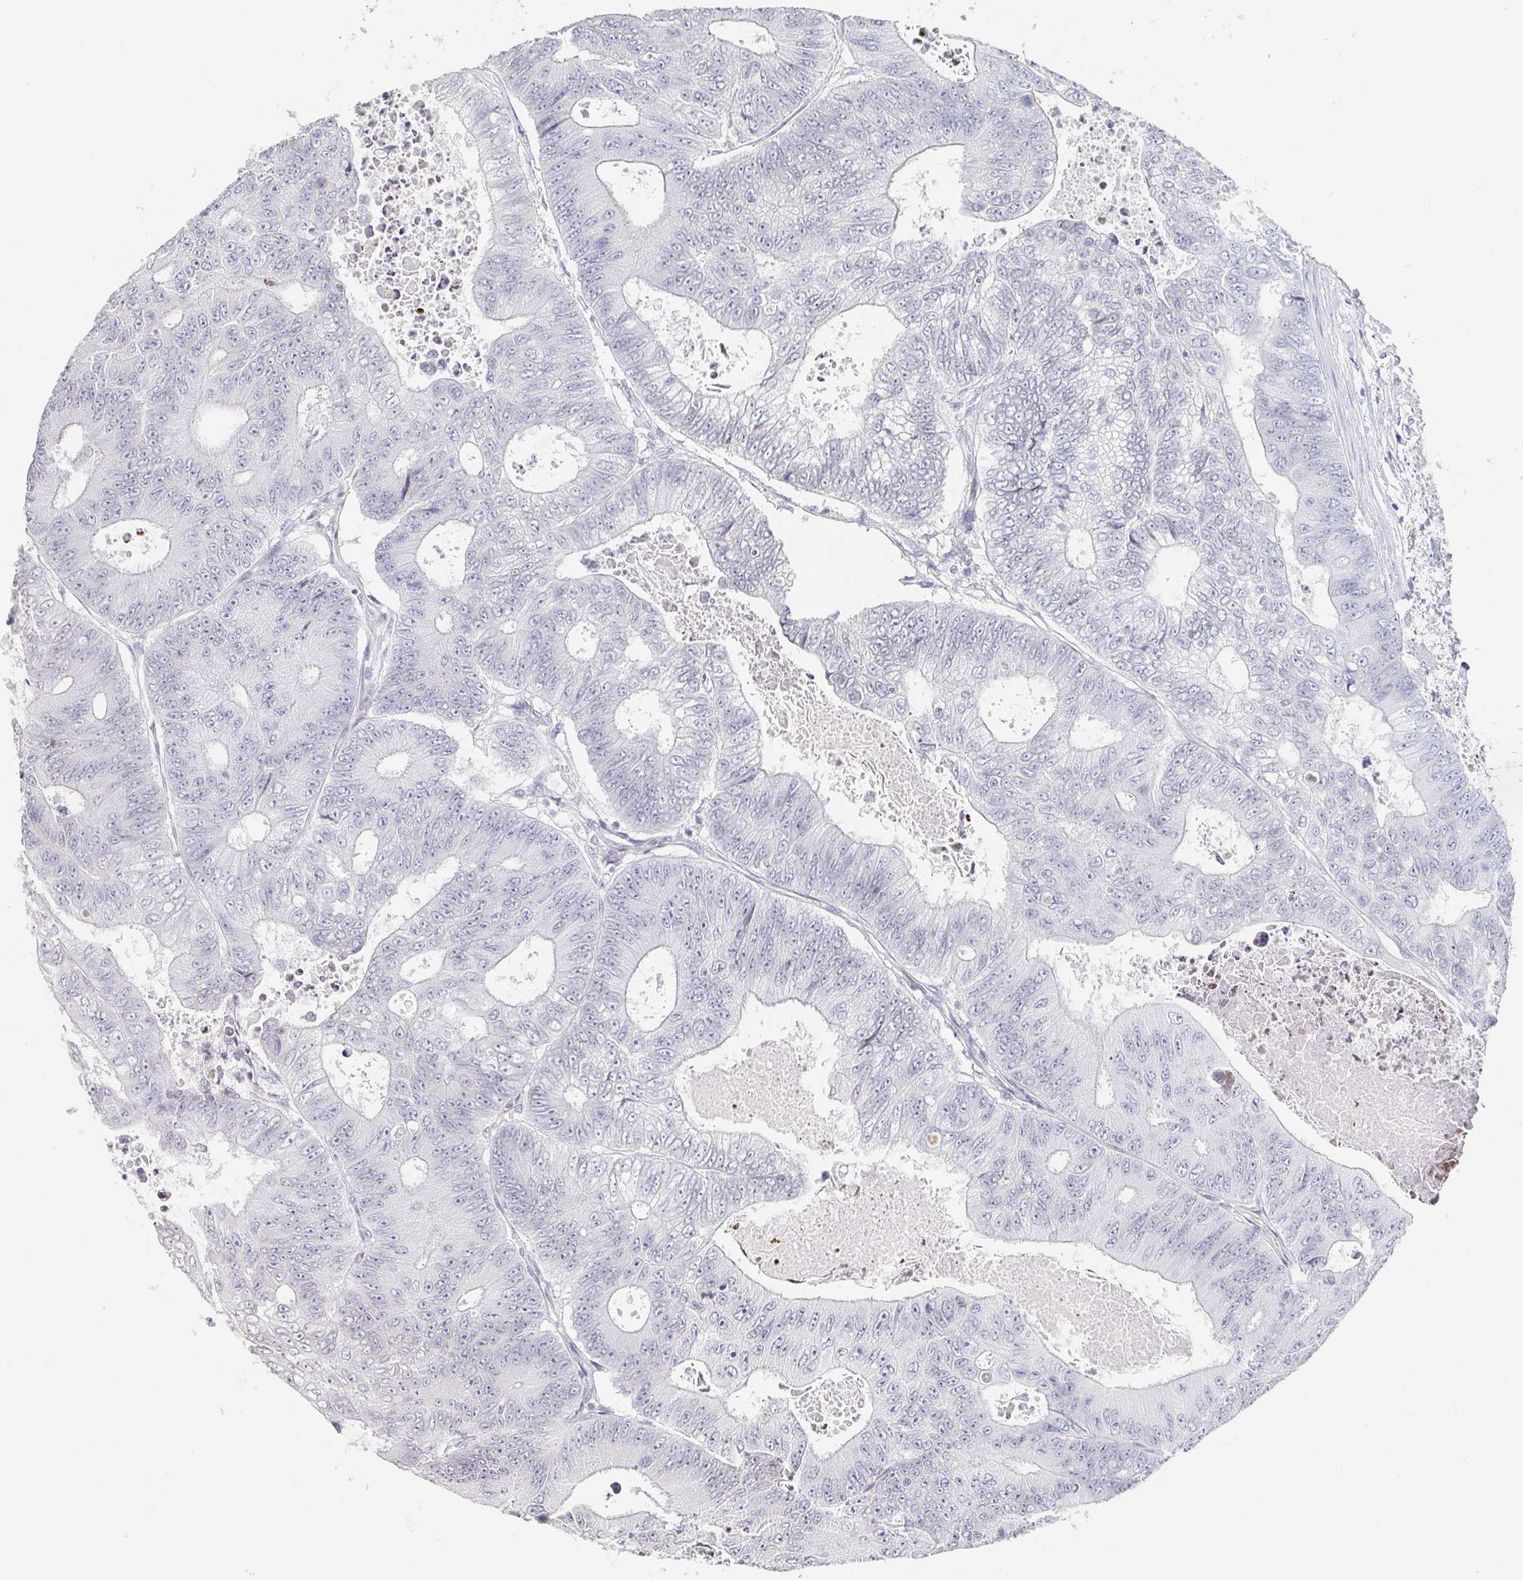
{"staining": {"intensity": "negative", "quantity": "none", "location": "none"}, "tissue": "colorectal cancer", "cell_type": "Tumor cells", "image_type": "cancer", "snomed": [{"axis": "morphology", "description": "Adenocarcinoma, NOS"}, {"axis": "topography", "description": "Colon"}], "caption": "Immunohistochemistry micrograph of neoplastic tissue: colorectal cancer stained with DAB (3,3'-diaminobenzidine) displays no significant protein staining in tumor cells.", "gene": "NME9", "patient": {"sex": "female", "age": 48}}